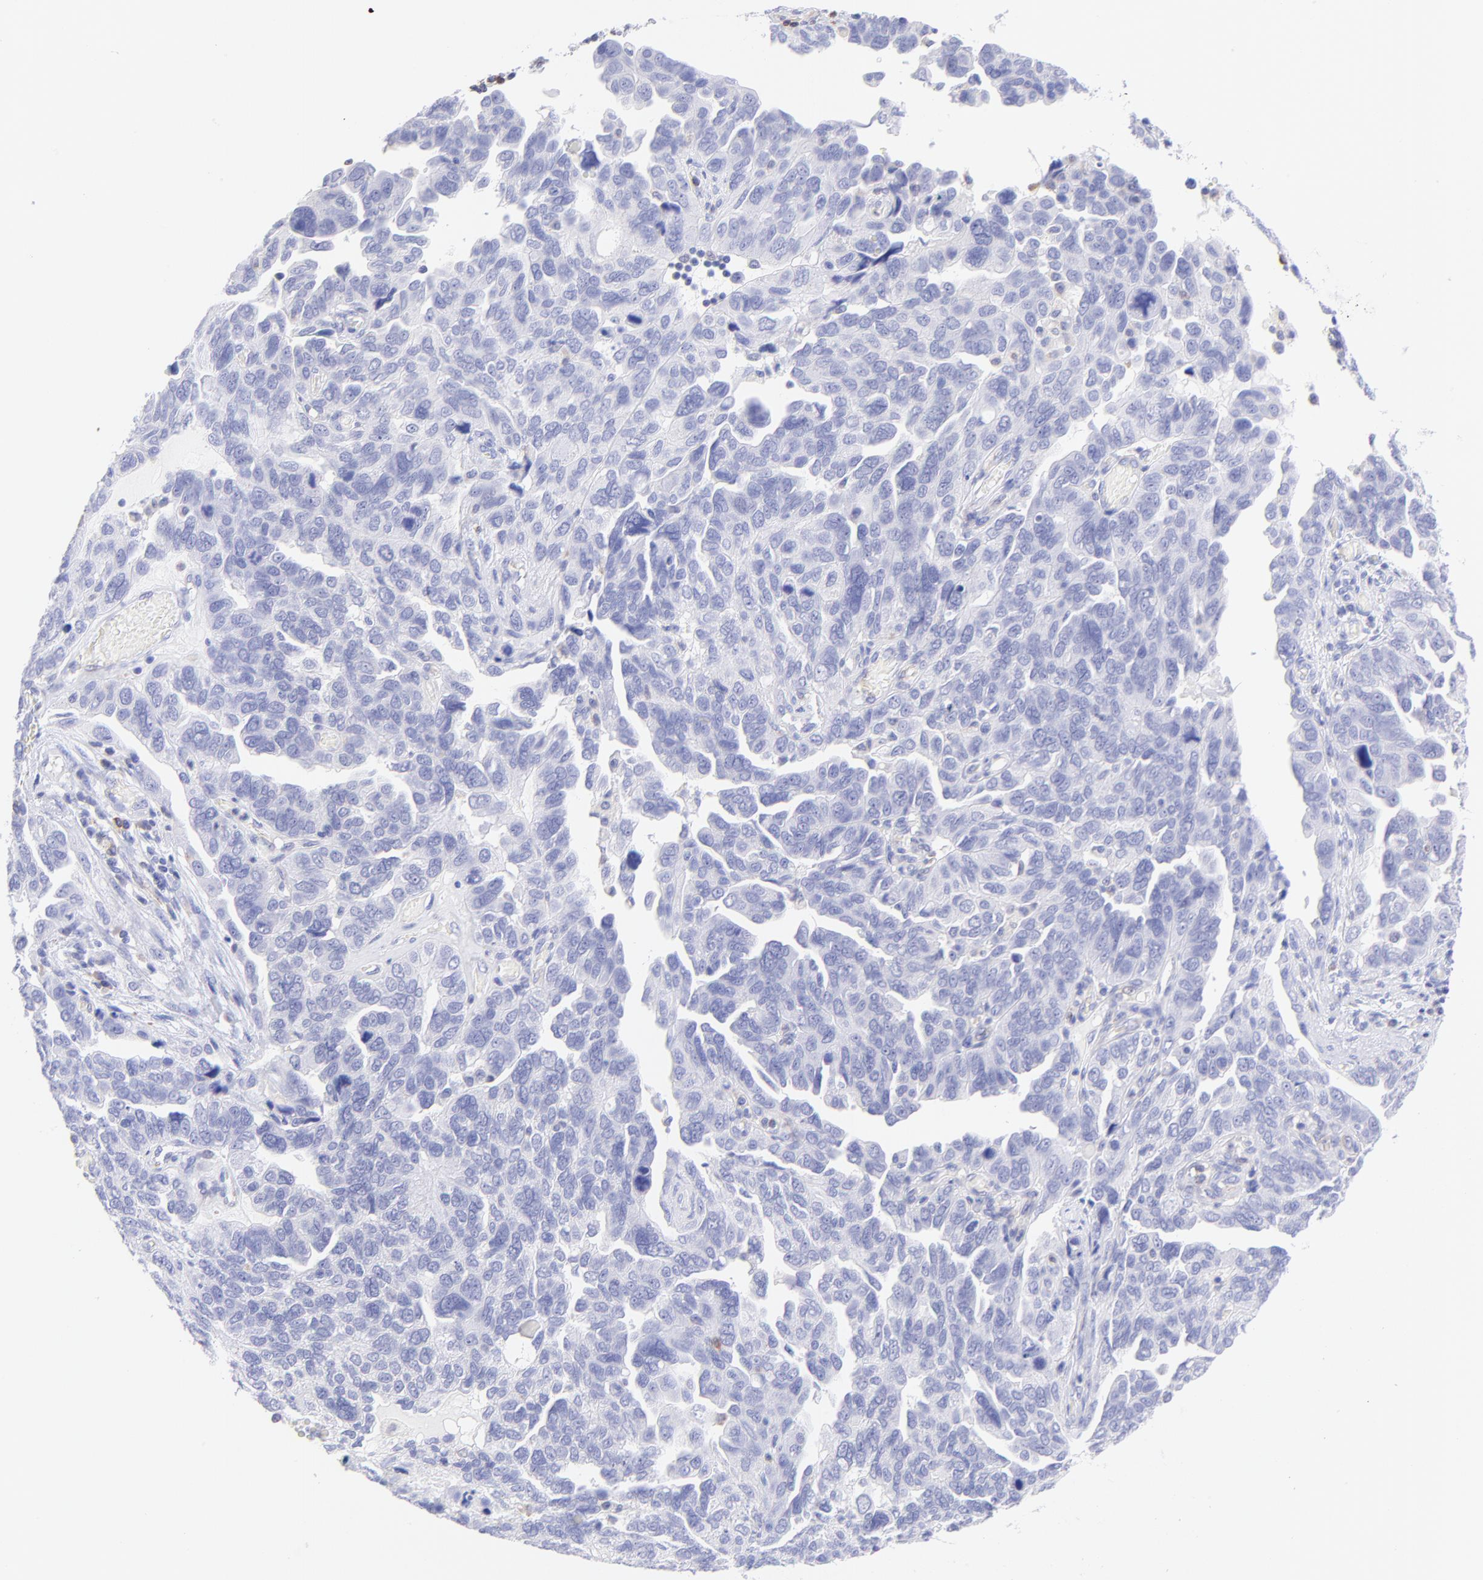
{"staining": {"intensity": "negative", "quantity": "none", "location": "none"}, "tissue": "ovarian cancer", "cell_type": "Tumor cells", "image_type": "cancer", "snomed": [{"axis": "morphology", "description": "Cystadenocarcinoma, serous, NOS"}, {"axis": "topography", "description": "Ovary"}], "caption": "Tumor cells are negative for brown protein staining in serous cystadenocarcinoma (ovarian).", "gene": "IRAG2", "patient": {"sex": "female", "age": 64}}